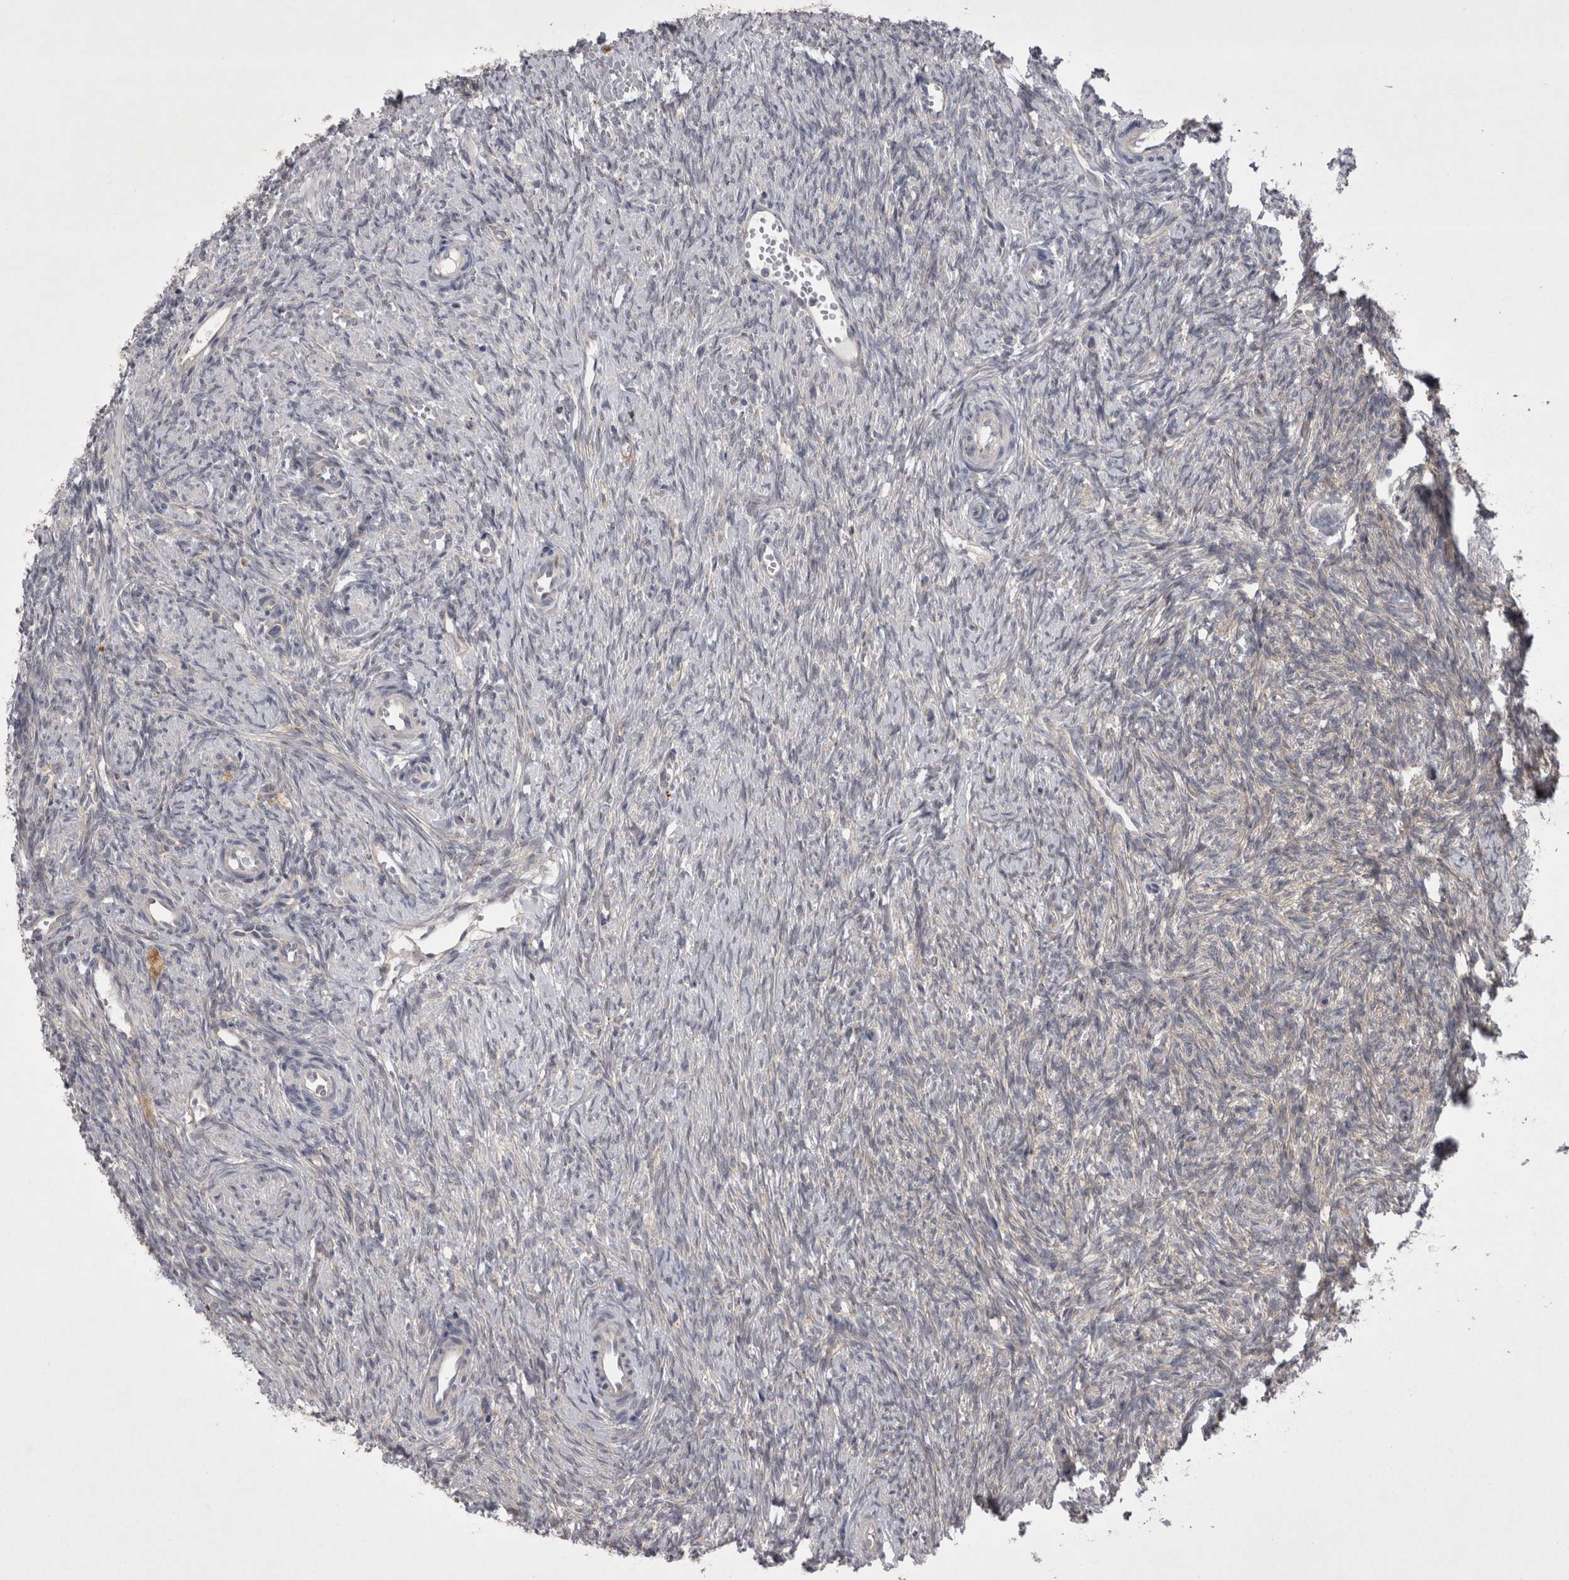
{"staining": {"intensity": "weak", "quantity": ">75%", "location": "cytoplasmic/membranous"}, "tissue": "ovary", "cell_type": "Follicle cells", "image_type": "normal", "snomed": [{"axis": "morphology", "description": "Normal tissue, NOS"}, {"axis": "topography", "description": "Ovary"}], "caption": "Protein expression analysis of benign ovary shows weak cytoplasmic/membranous expression in about >75% of follicle cells.", "gene": "CTBS", "patient": {"sex": "female", "age": 41}}